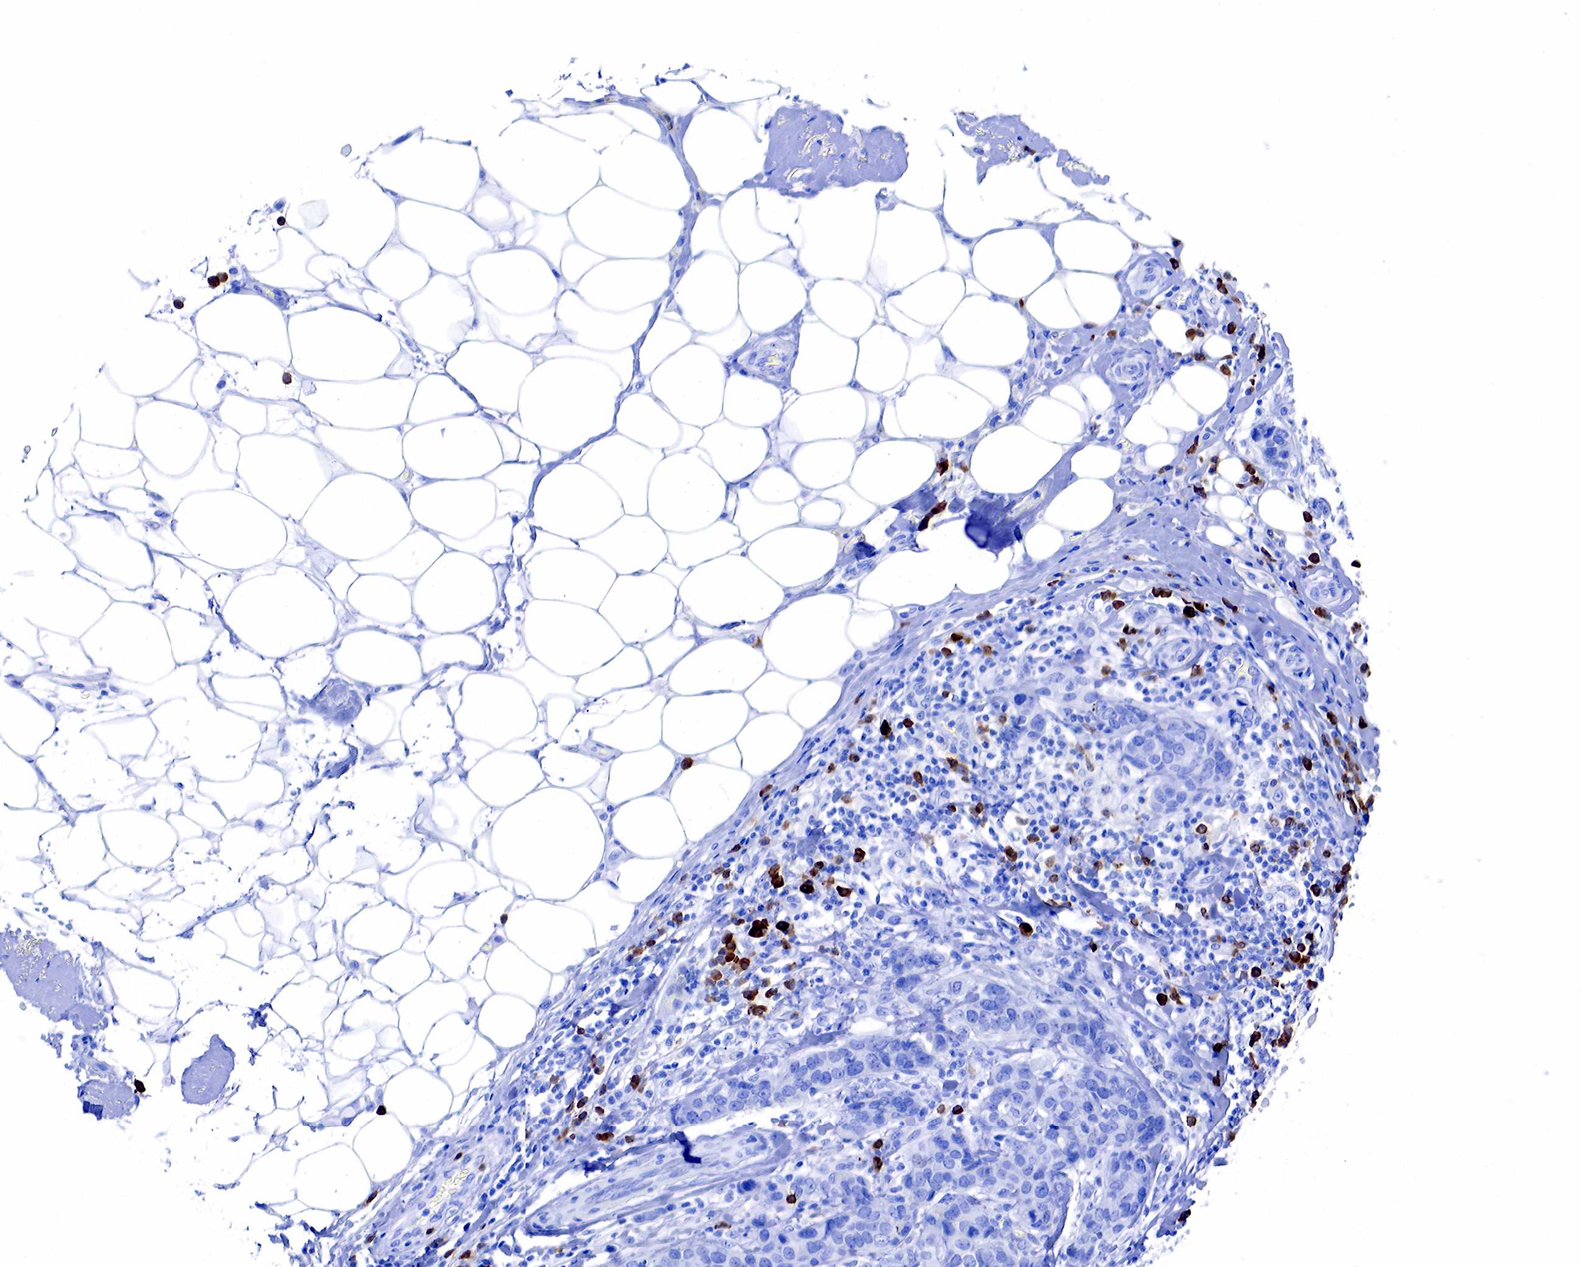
{"staining": {"intensity": "negative", "quantity": "none", "location": "none"}, "tissue": "breast cancer", "cell_type": "Tumor cells", "image_type": "cancer", "snomed": [{"axis": "morphology", "description": "Duct carcinoma"}, {"axis": "topography", "description": "Breast"}], "caption": "Histopathology image shows no significant protein positivity in tumor cells of breast cancer.", "gene": "CD79A", "patient": {"sex": "female", "age": 91}}